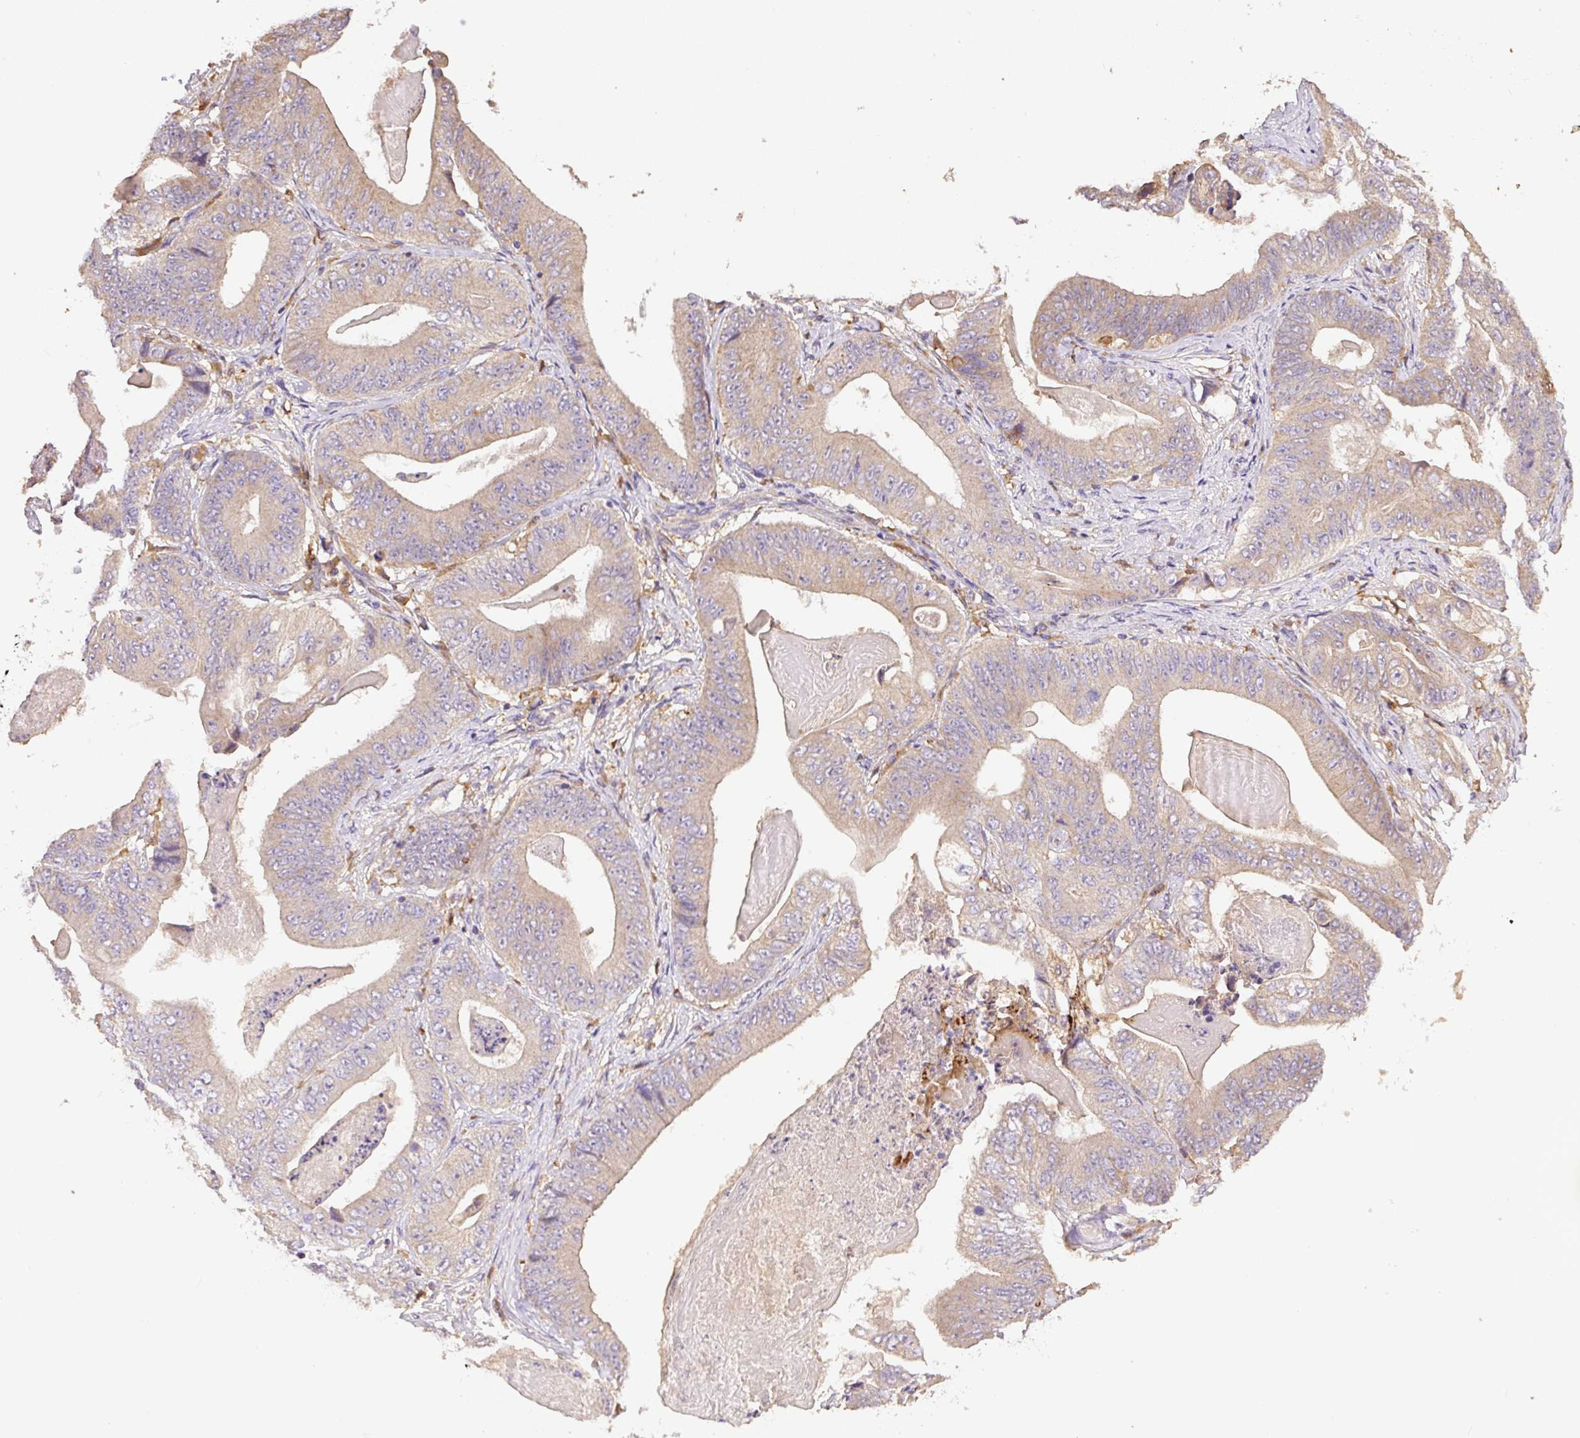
{"staining": {"intensity": "weak", "quantity": ">75%", "location": "cytoplasmic/membranous"}, "tissue": "stomach cancer", "cell_type": "Tumor cells", "image_type": "cancer", "snomed": [{"axis": "morphology", "description": "Adenocarcinoma, NOS"}, {"axis": "topography", "description": "Stomach"}], "caption": "High-power microscopy captured an immunohistochemistry (IHC) histopathology image of stomach adenocarcinoma, revealing weak cytoplasmic/membranous expression in about >75% of tumor cells. Using DAB (brown) and hematoxylin (blue) stains, captured at high magnification using brightfield microscopy.", "gene": "DAPK1", "patient": {"sex": "female", "age": 73}}